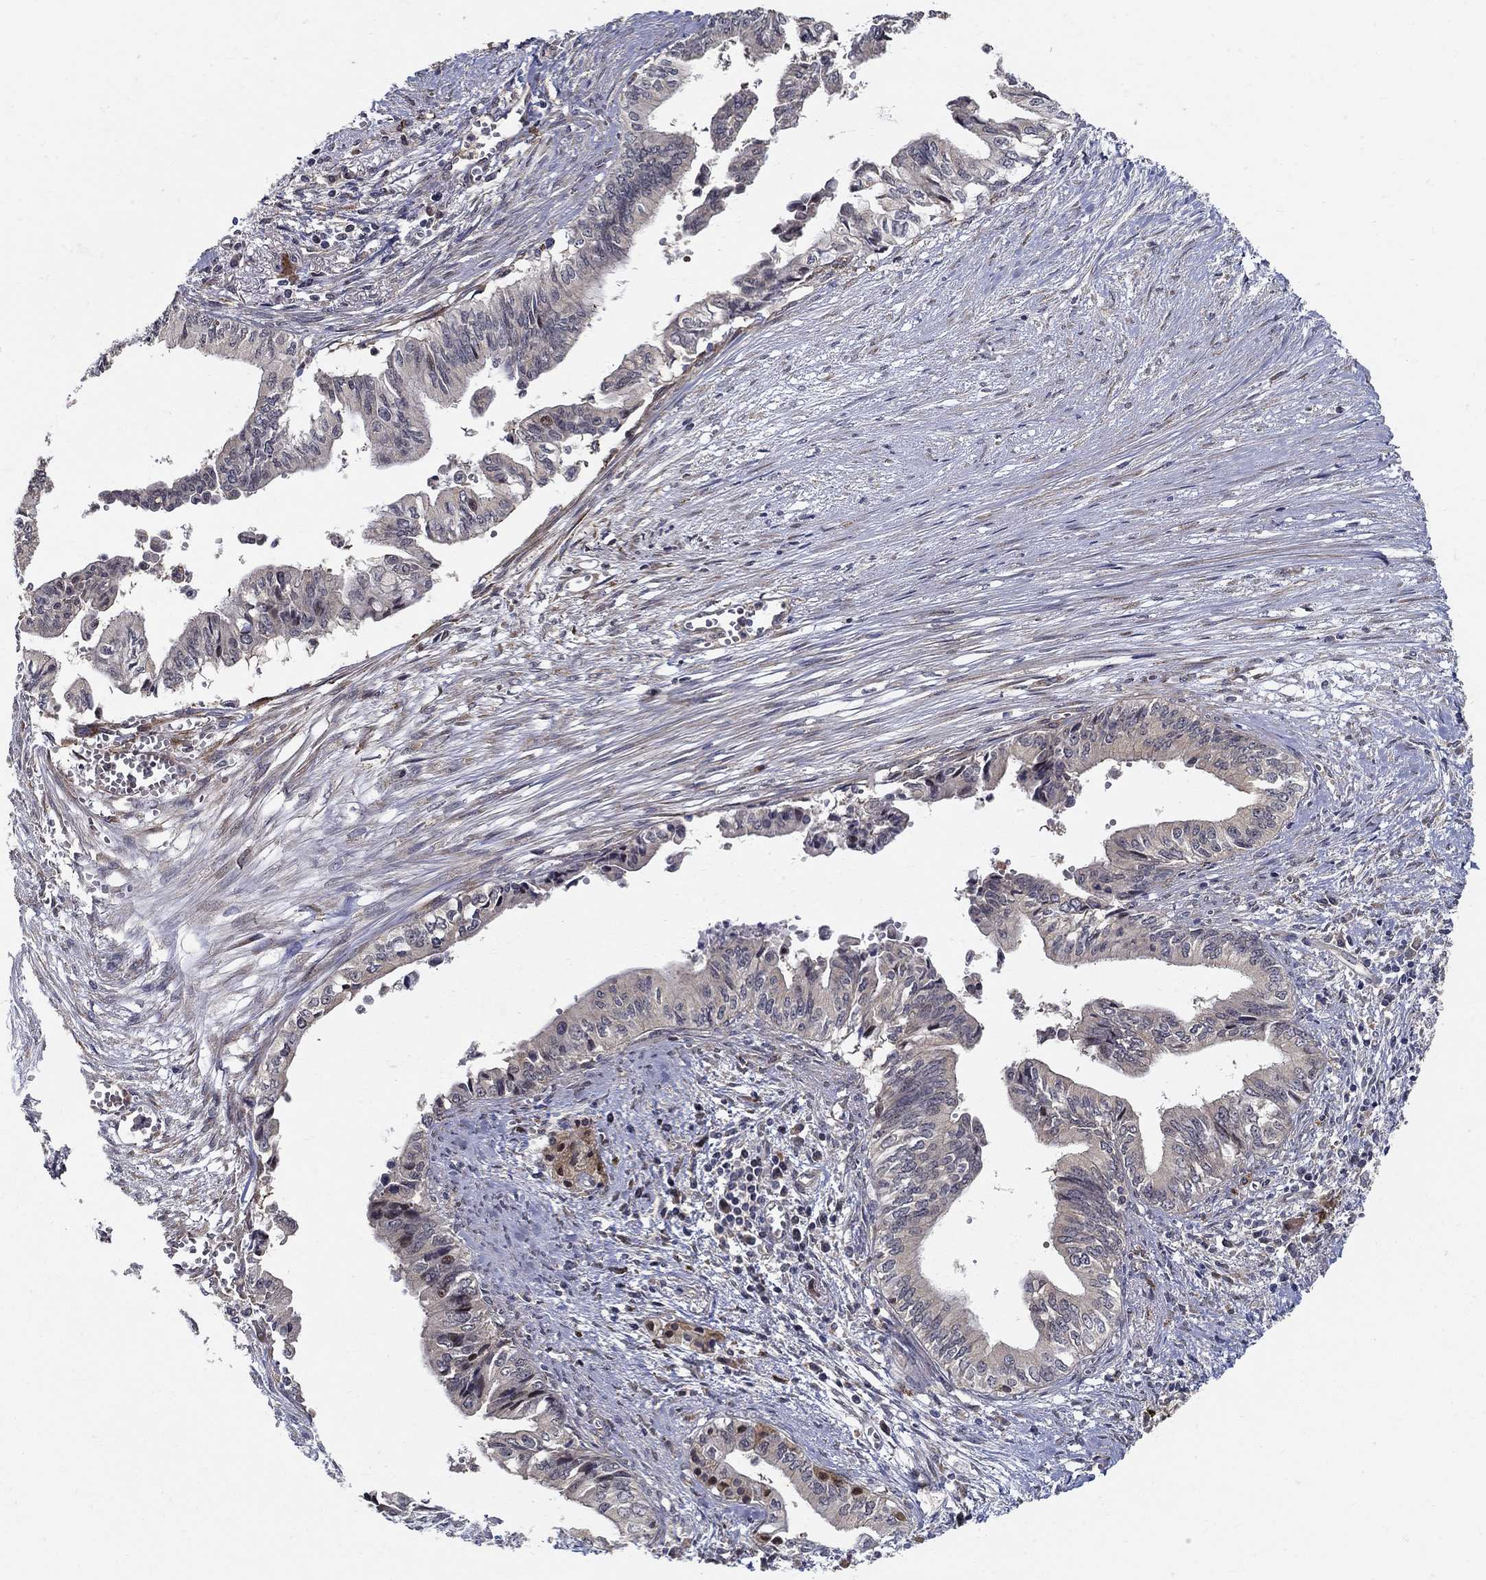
{"staining": {"intensity": "strong", "quantity": "<25%", "location": "nuclear"}, "tissue": "pancreatic cancer", "cell_type": "Tumor cells", "image_type": "cancer", "snomed": [{"axis": "morphology", "description": "Adenocarcinoma, NOS"}, {"axis": "topography", "description": "Pancreas"}], "caption": "The photomicrograph shows staining of pancreatic cancer (adenocarcinoma), revealing strong nuclear protein positivity (brown color) within tumor cells.", "gene": "ZNF594", "patient": {"sex": "female", "age": 61}}